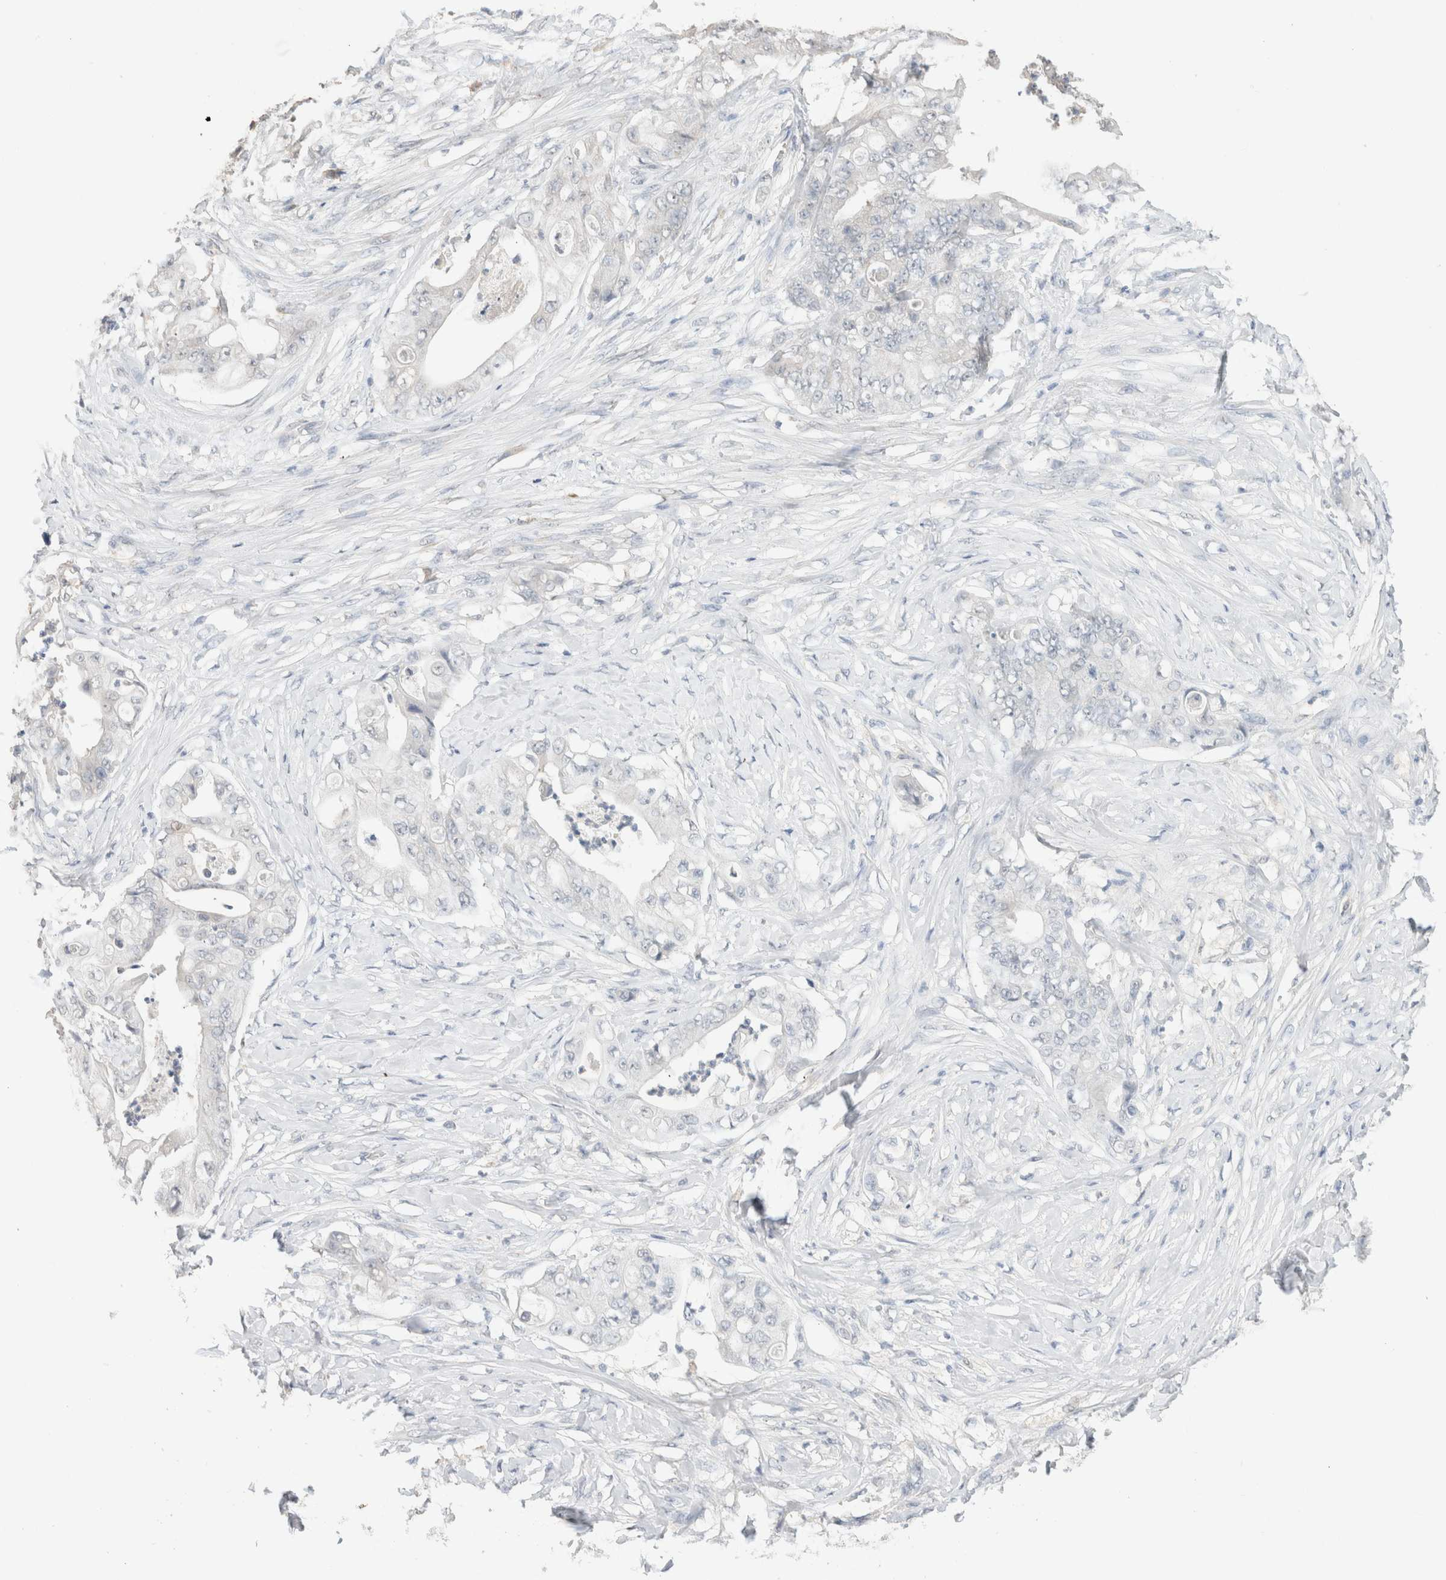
{"staining": {"intensity": "negative", "quantity": "none", "location": "none"}, "tissue": "stomach cancer", "cell_type": "Tumor cells", "image_type": "cancer", "snomed": [{"axis": "morphology", "description": "Adenocarcinoma, NOS"}, {"axis": "topography", "description": "Stomach"}], "caption": "This micrograph is of stomach cancer stained with IHC to label a protein in brown with the nuclei are counter-stained blue. There is no expression in tumor cells.", "gene": "CPA1", "patient": {"sex": "female", "age": 73}}